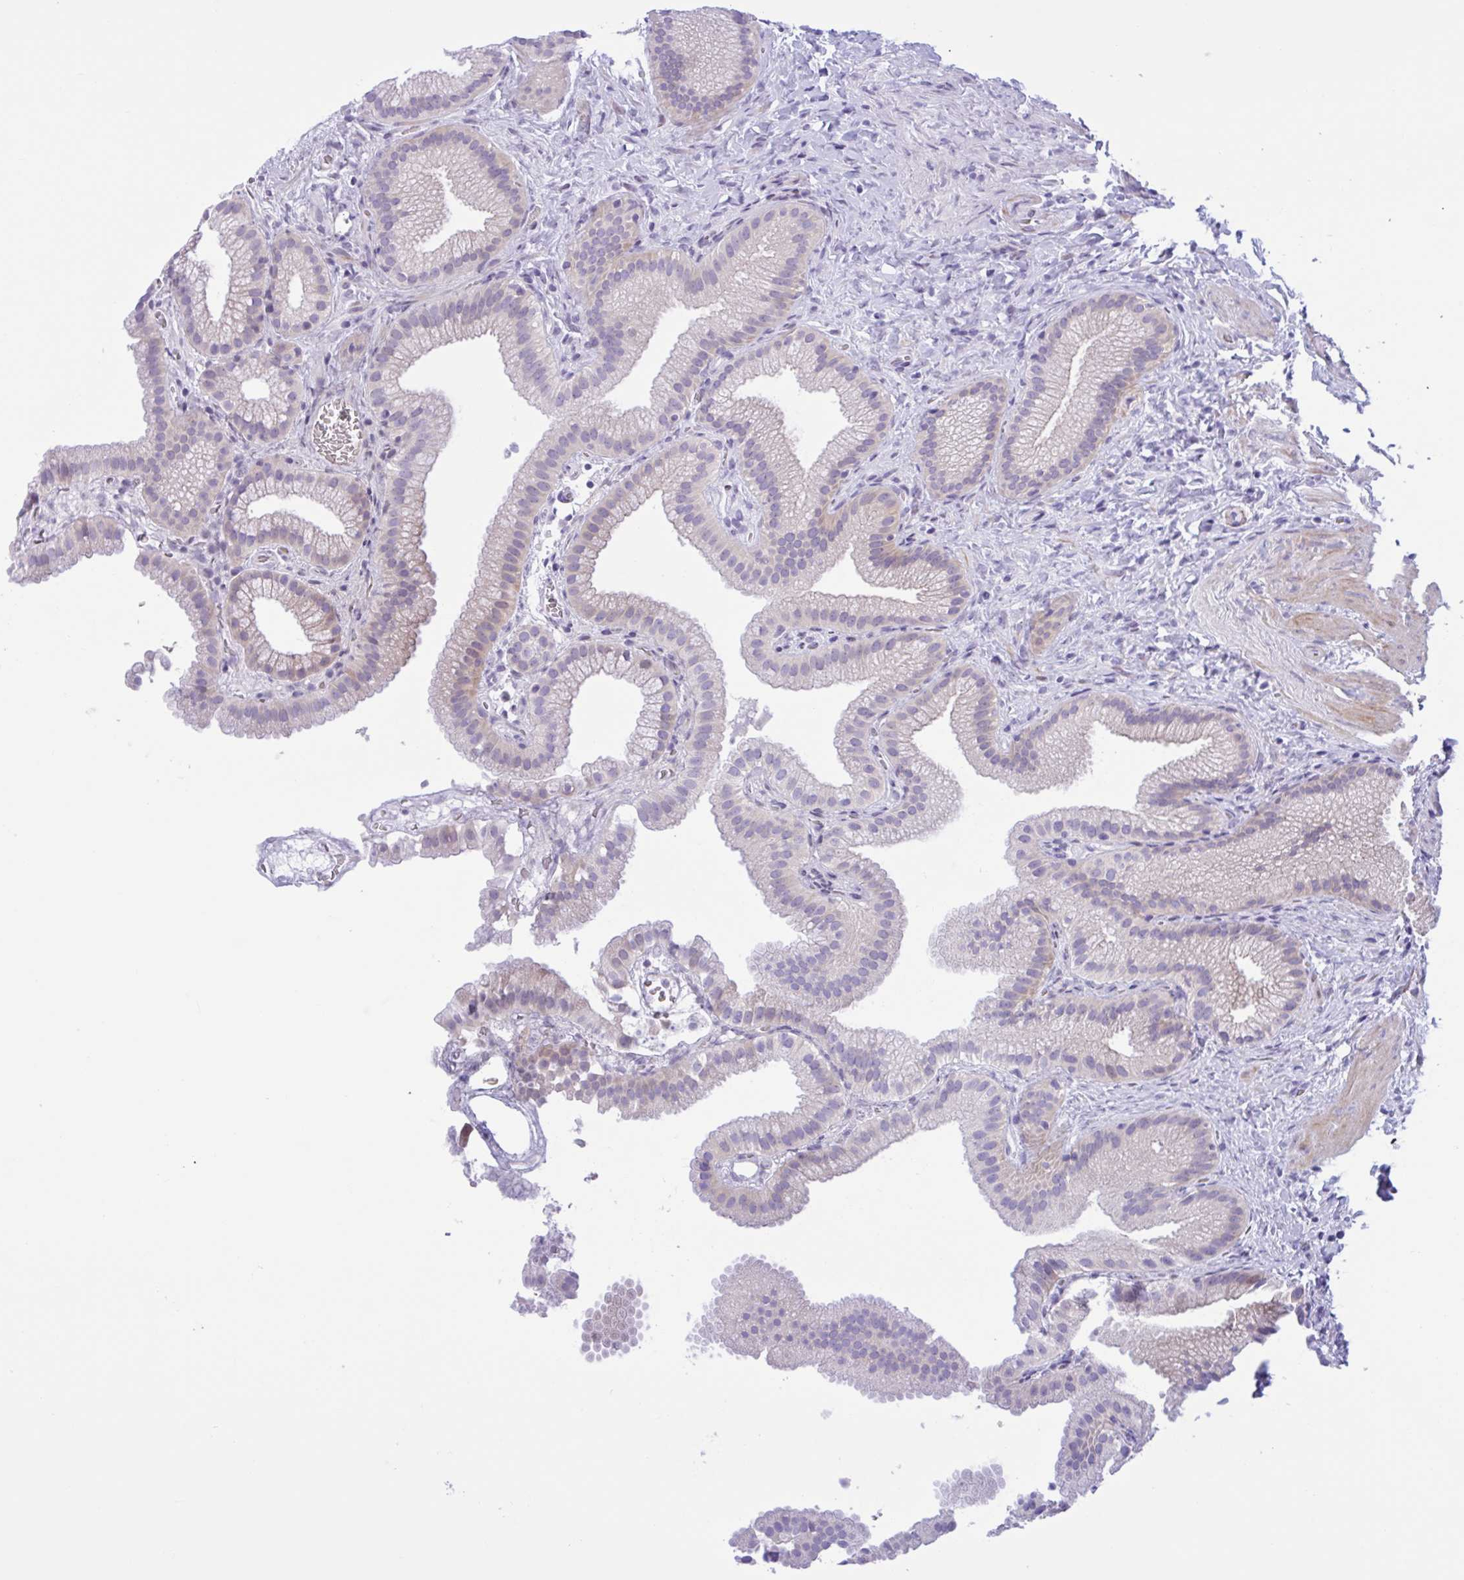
{"staining": {"intensity": "negative", "quantity": "none", "location": "none"}, "tissue": "gallbladder", "cell_type": "Glandular cells", "image_type": "normal", "snomed": [{"axis": "morphology", "description": "Normal tissue, NOS"}, {"axis": "topography", "description": "Gallbladder"}], "caption": "This is an immunohistochemistry histopathology image of benign human gallbladder. There is no positivity in glandular cells.", "gene": "AHCYL2", "patient": {"sex": "female", "age": 63}}